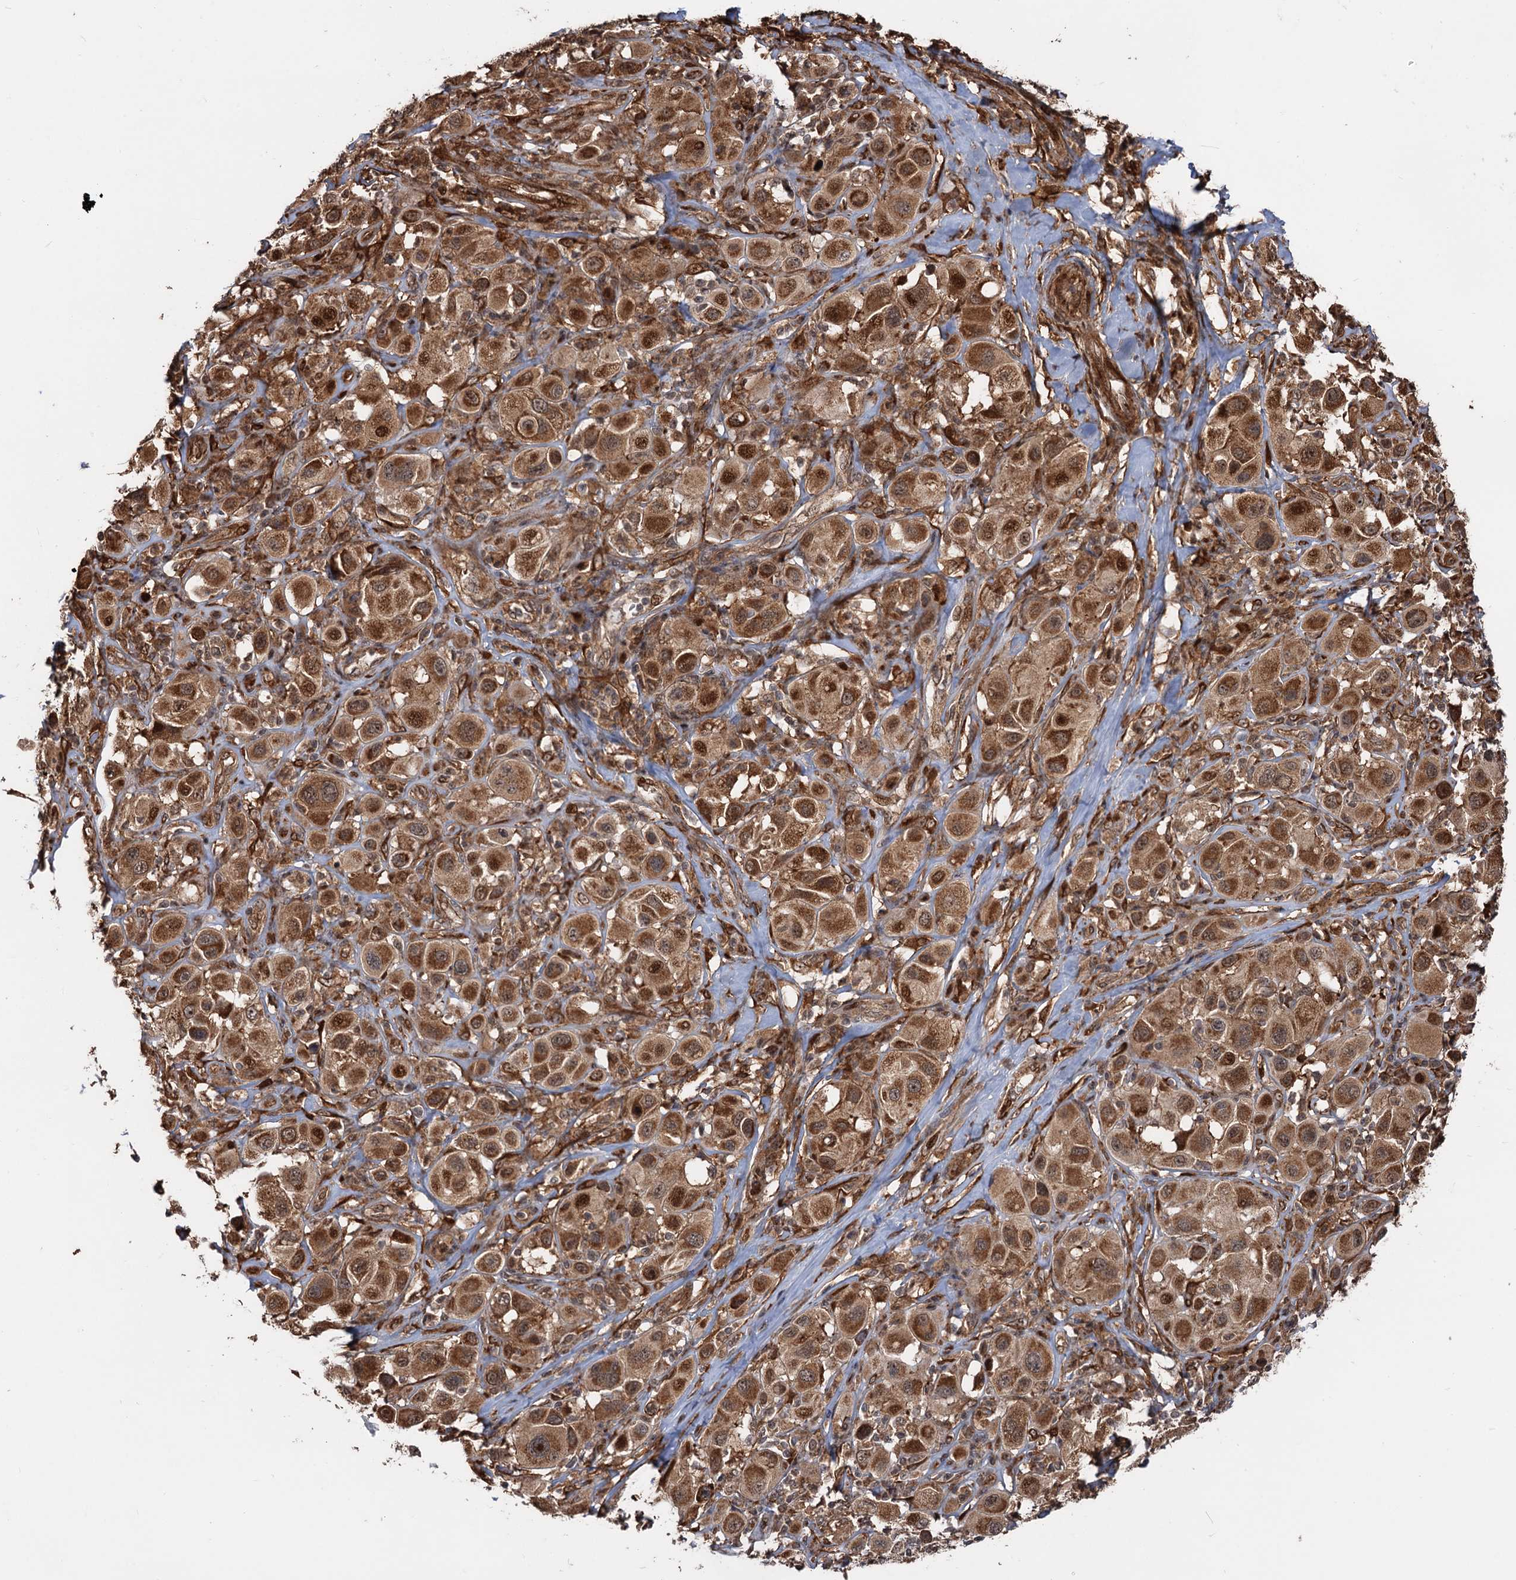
{"staining": {"intensity": "strong", "quantity": ">75%", "location": "cytoplasmic/membranous,nuclear"}, "tissue": "melanoma", "cell_type": "Tumor cells", "image_type": "cancer", "snomed": [{"axis": "morphology", "description": "Malignant melanoma, Metastatic site"}, {"axis": "topography", "description": "Skin"}], "caption": "This is a micrograph of immunohistochemistry staining of melanoma, which shows strong staining in the cytoplasmic/membranous and nuclear of tumor cells.", "gene": "SNRNP25", "patient": {"sex": "male", "age": 41}}